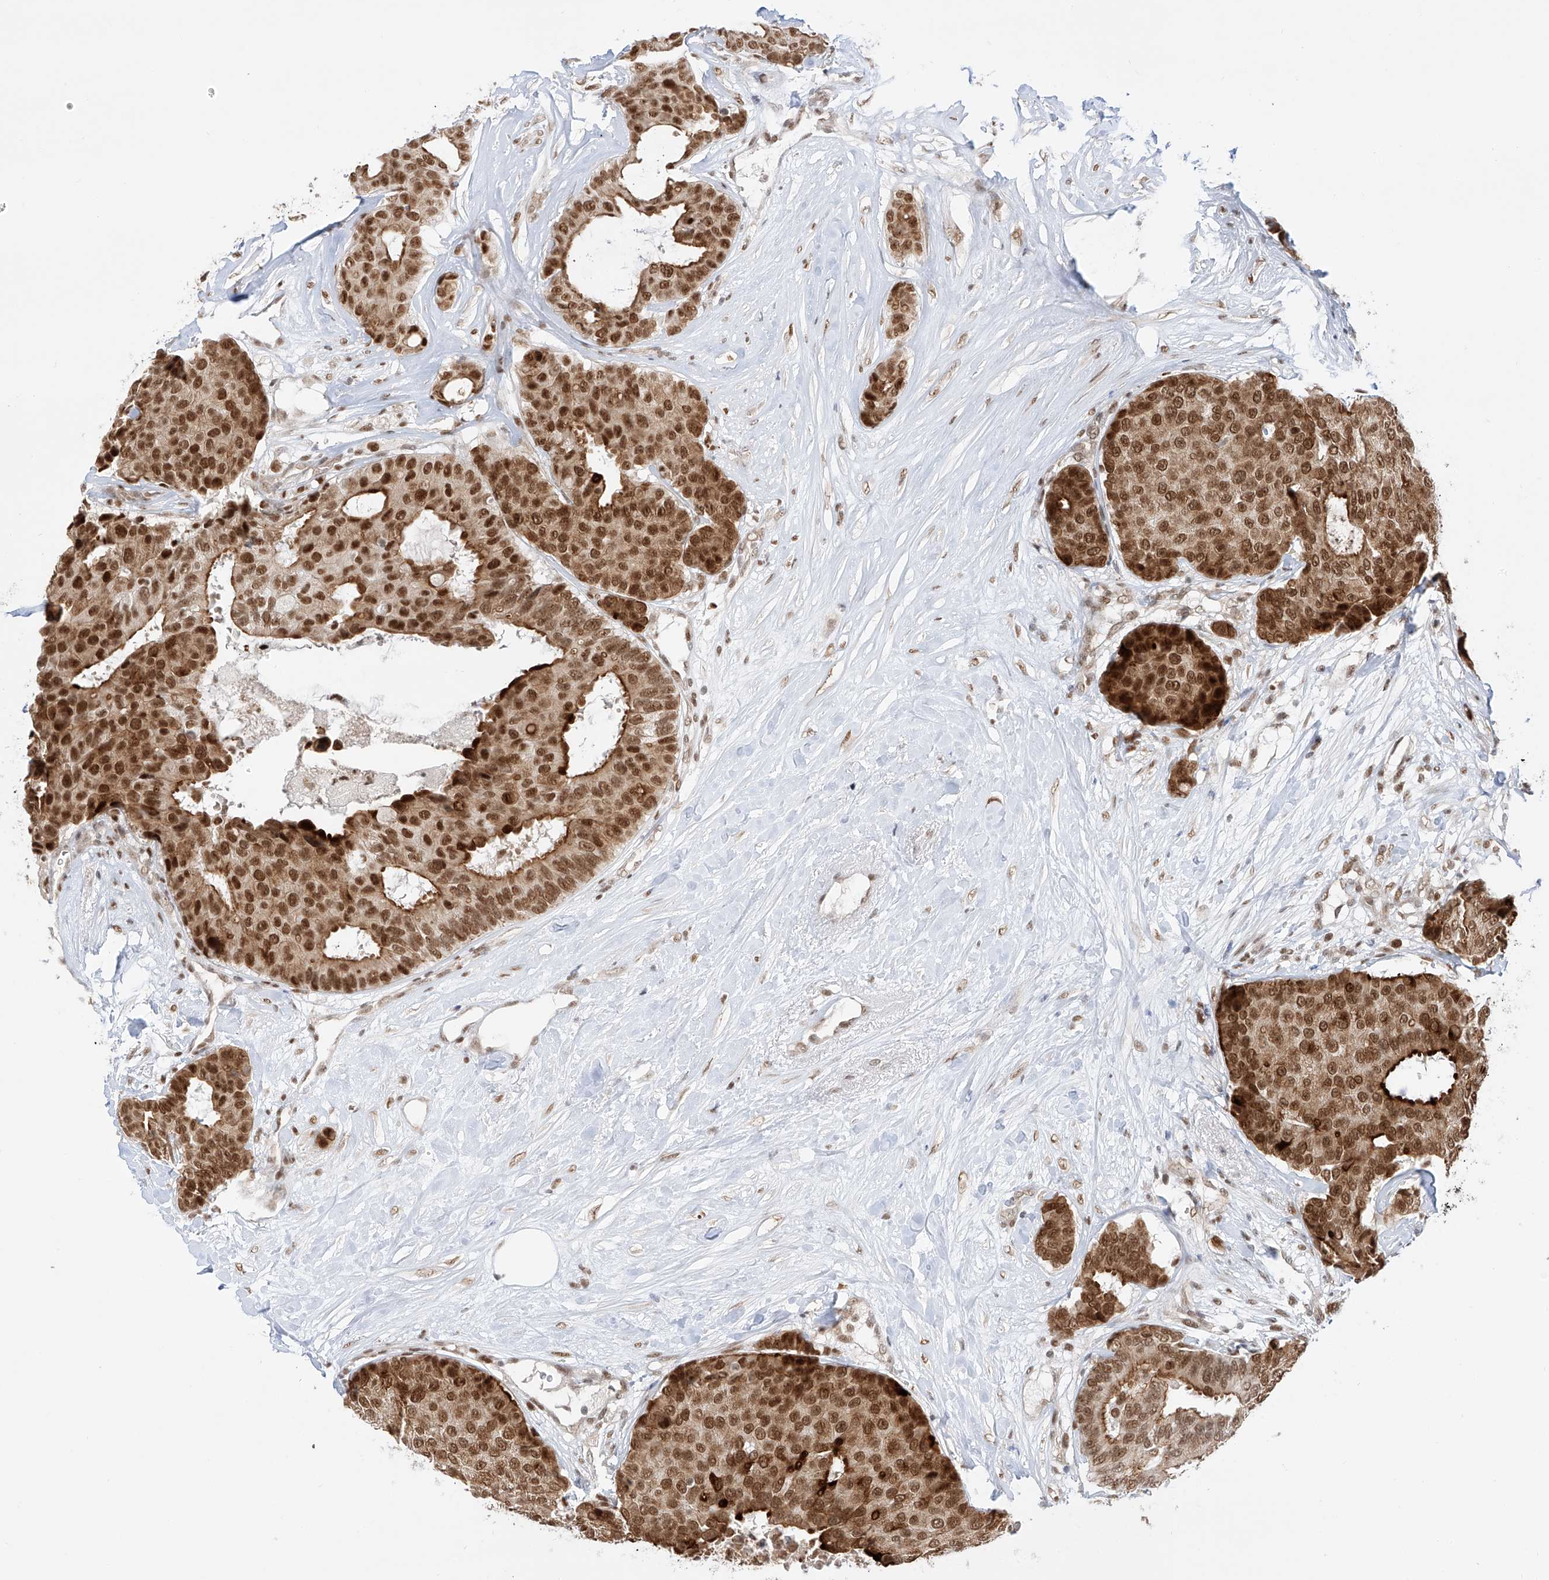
{"staining": {"intensity": "strong", "quantity": ">75%", "location": "cytoplasmic/membranous,nuclear"}, "tissue": "breast cancer", "cell_type": "Tumor cells", "image_type": "cancer", "snomed": [{"axis": "morphology", "description": "Duct carcinoma"}, {"axis": "topography", "description": "Breast"}], "caption": "Immunohistochemical staining of breast cancer (intraductal carcinoma) shows high levels of strong cytoplasmic/membranous and nuclear protein positivity in approximately >75% of tumor cells. Immunohistochemistry stains the protein of interest in brown and the nuclei are stained blue.", "gene": "POGK", "patient": {"sex": "female", "age": 75}}